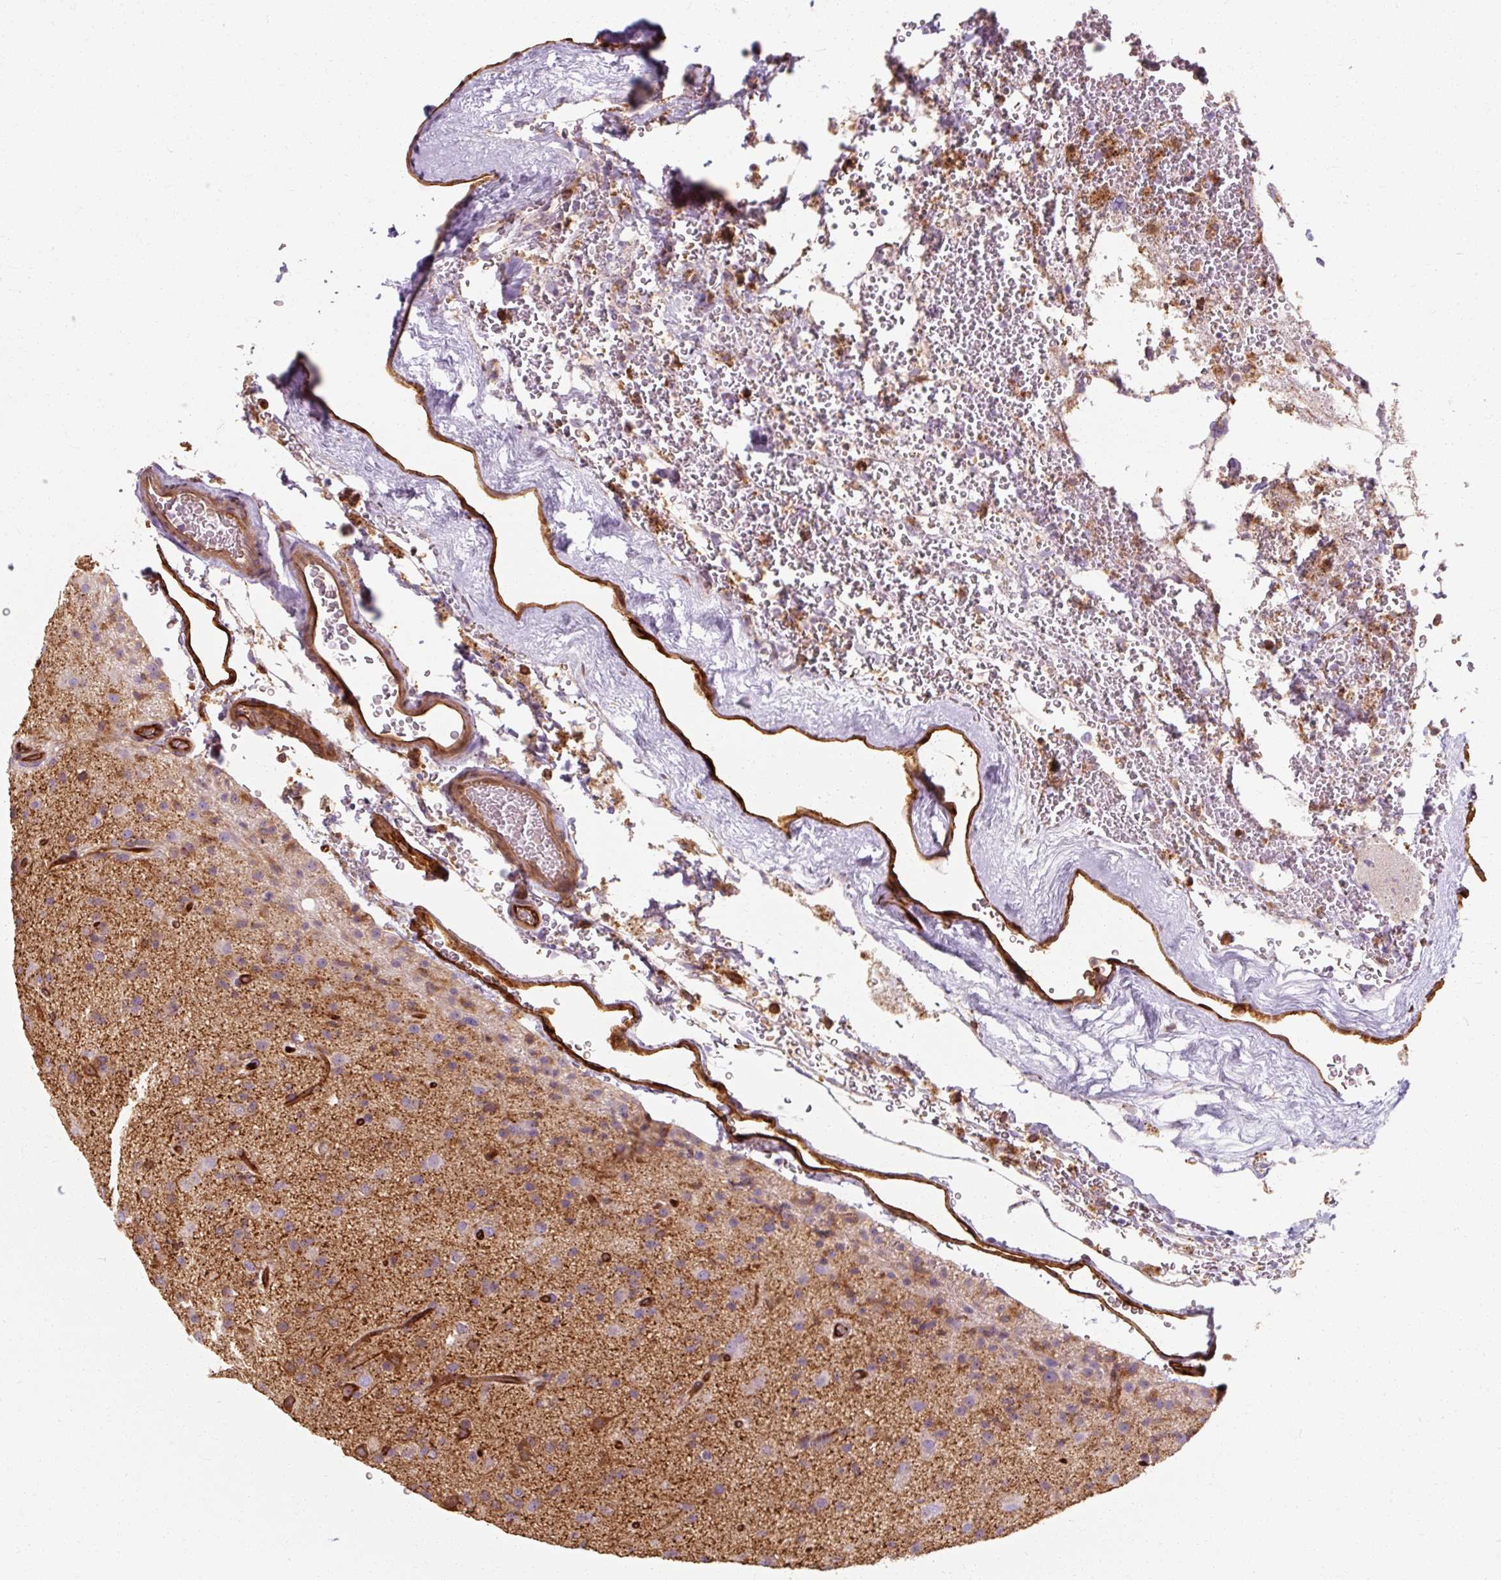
{"staining": {"intensity": "weak", "quantity": "25%-75%", "location": "cytoplasmic/membranous"}, "tissue": "glioma", "cell_type": "Tumor cells", "image_type": "cancer", "snomed": [{"axis": "morphology", "description": "Glioma, malignant, Low grade"}, {"axis": "topography", "description": "Brain"}], "caption": "Immunohistochemical staining of human glioma exhibits low levels of weak cytoplasmic/membranous protein expression in about 25%-75% of tumor cells. (IHC, brightfield microscopy, high magnification).", "gene": "TBC1D4", "patient": {"sex": "male", "age": 65}}